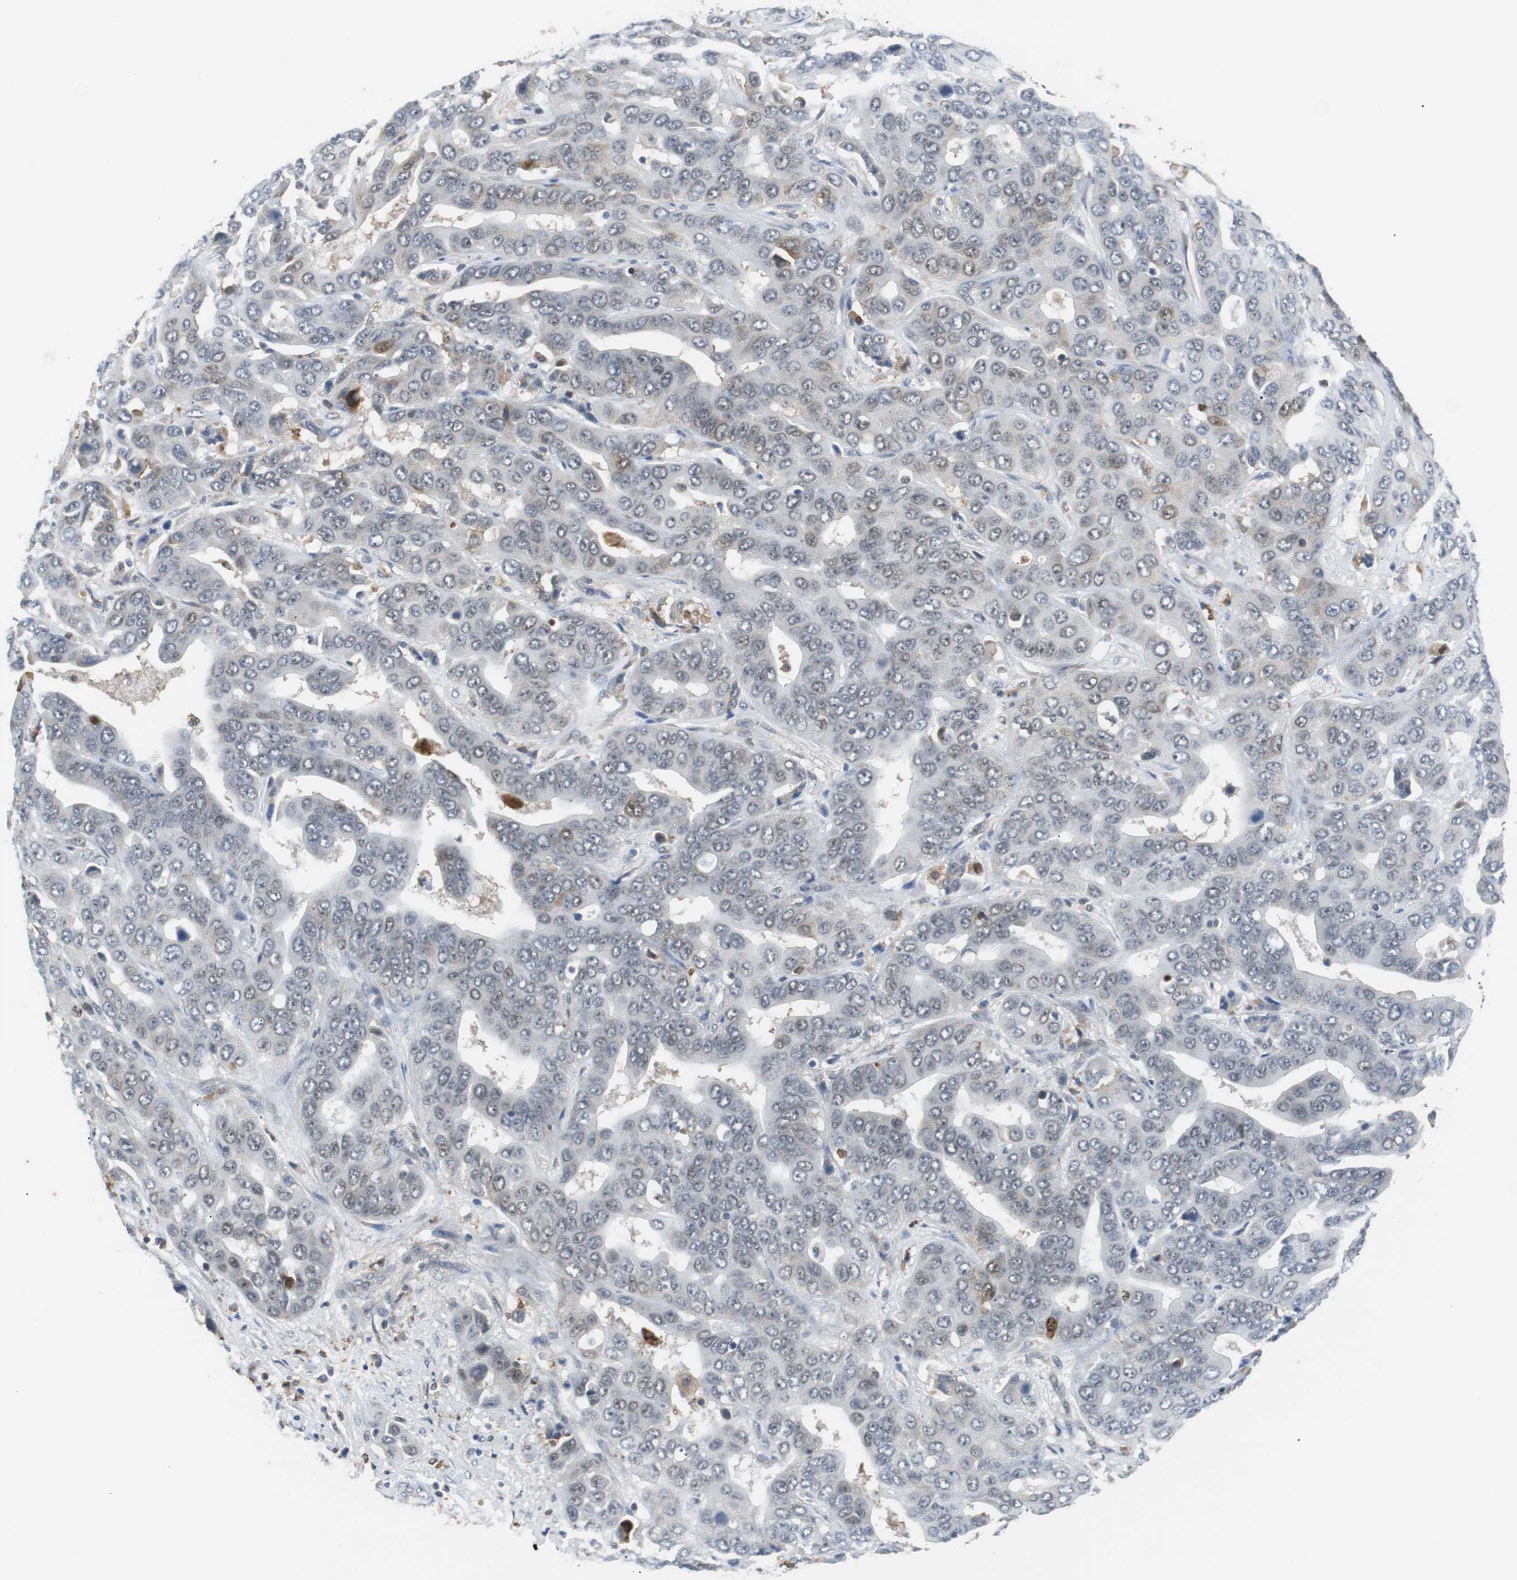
{"staining": {"intensity": "negative", "quantity": "none", "location": "none"}, "tissue": "liver cancer", "cell_type": "Tumor cells", "image_type": "cancer", "snomed": [{"axis": "morphology", "description": "Cholangiocarcinoma"}, {"axis": "topography", "description": "Liver"}], "caption": "IHC micrograph of human cholangiocarcinoma (liver) stained for a protein (brown), which reveals no staining in tumor cells.", "gene": "SIRT1", "patient": {"sex": "female", "age": 52}}